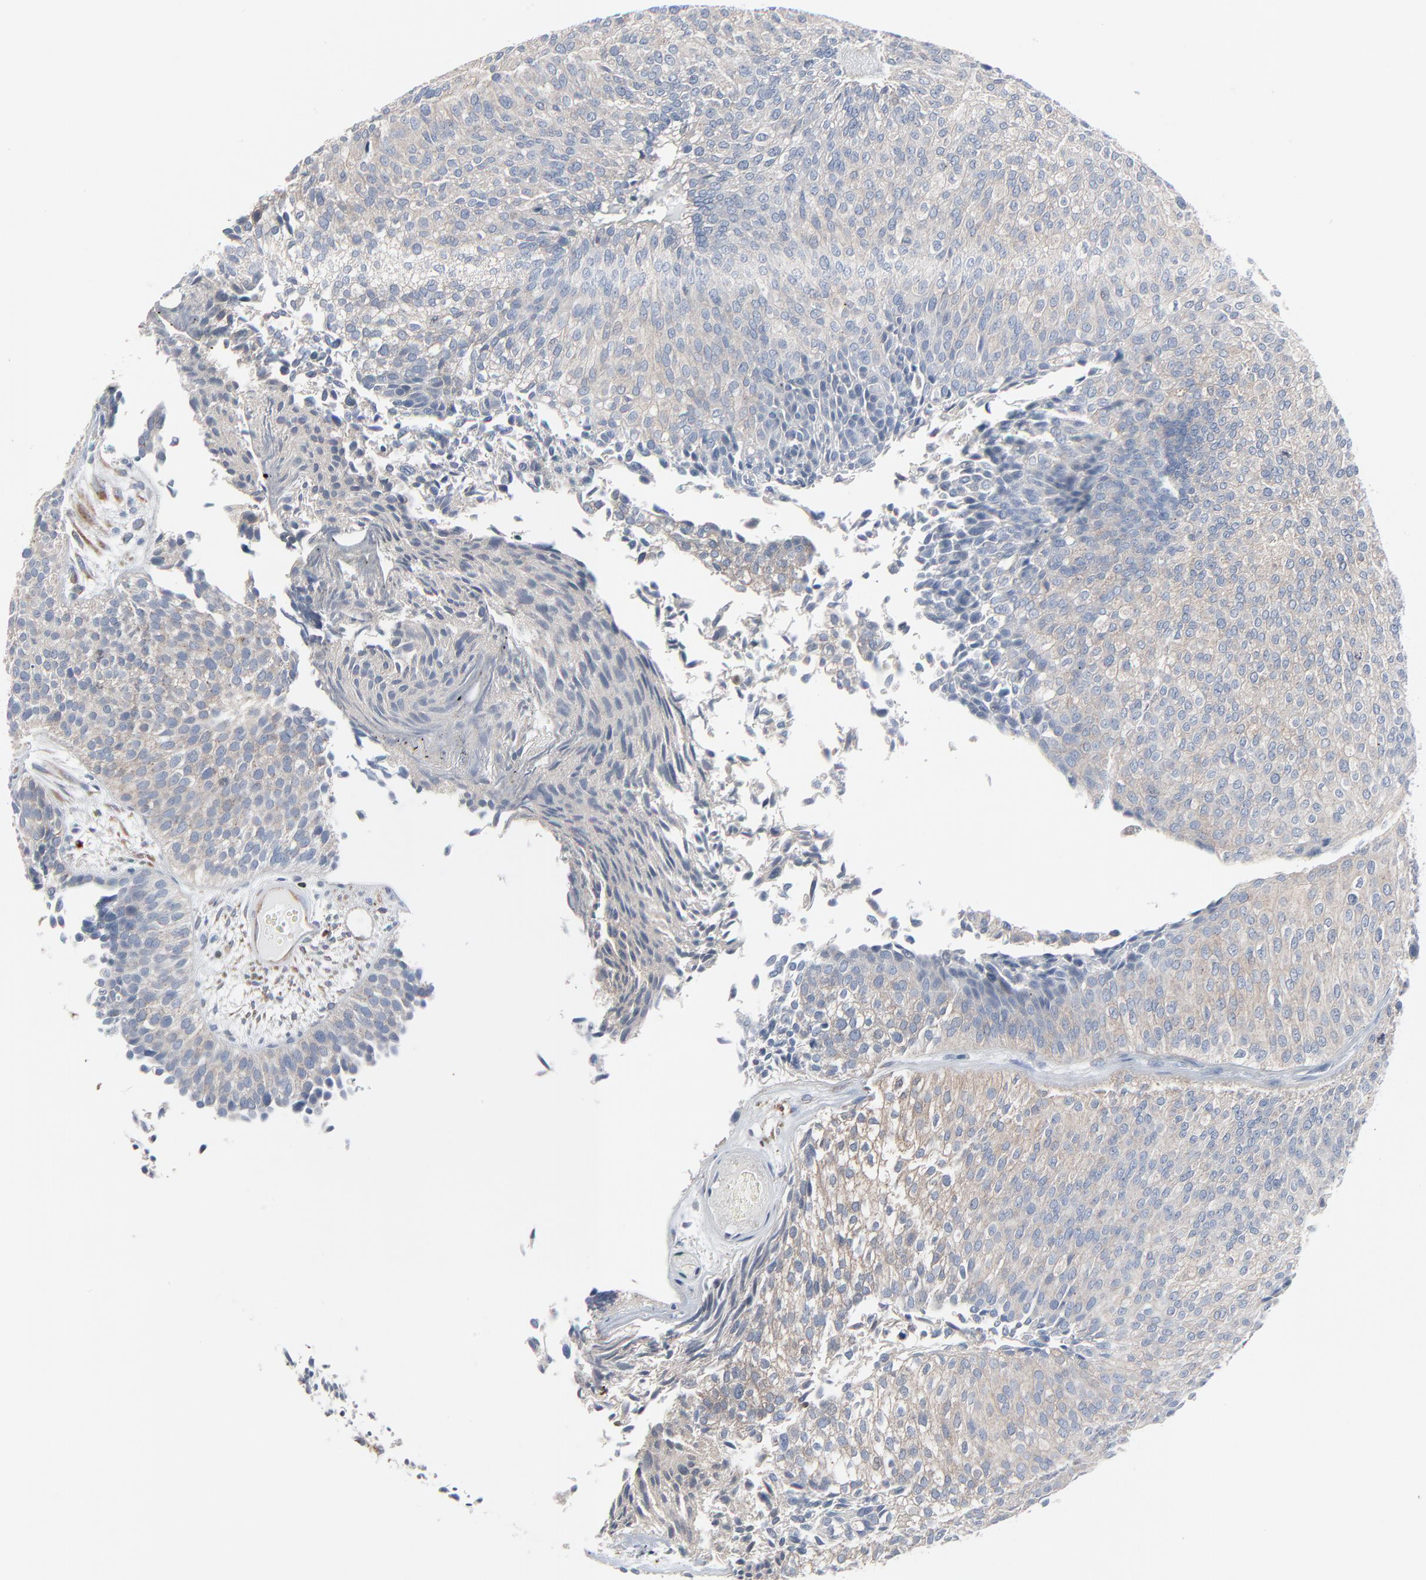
{"staining": {"intensity": "weak", "quantity": ">75%", "location": "cytoplasmic/membranous"}, "tissue": "urothelial cancer", "cell_type": "Tumor cells", "image_type": "cancer", "snomed": [{"axis": "morphology", "description": "Urothelial carcinoma, Low grade"}, {"axis": "topography", "description": "Urinary bladder"}], "caption": "Tumor cells exhibit weak cytoplasmic/membranous expression in approximately >75% of cells in urothelial carcinoma (low-grade).", "gene": "OPTN", "patient": {"sex": "male", "age": 84}}